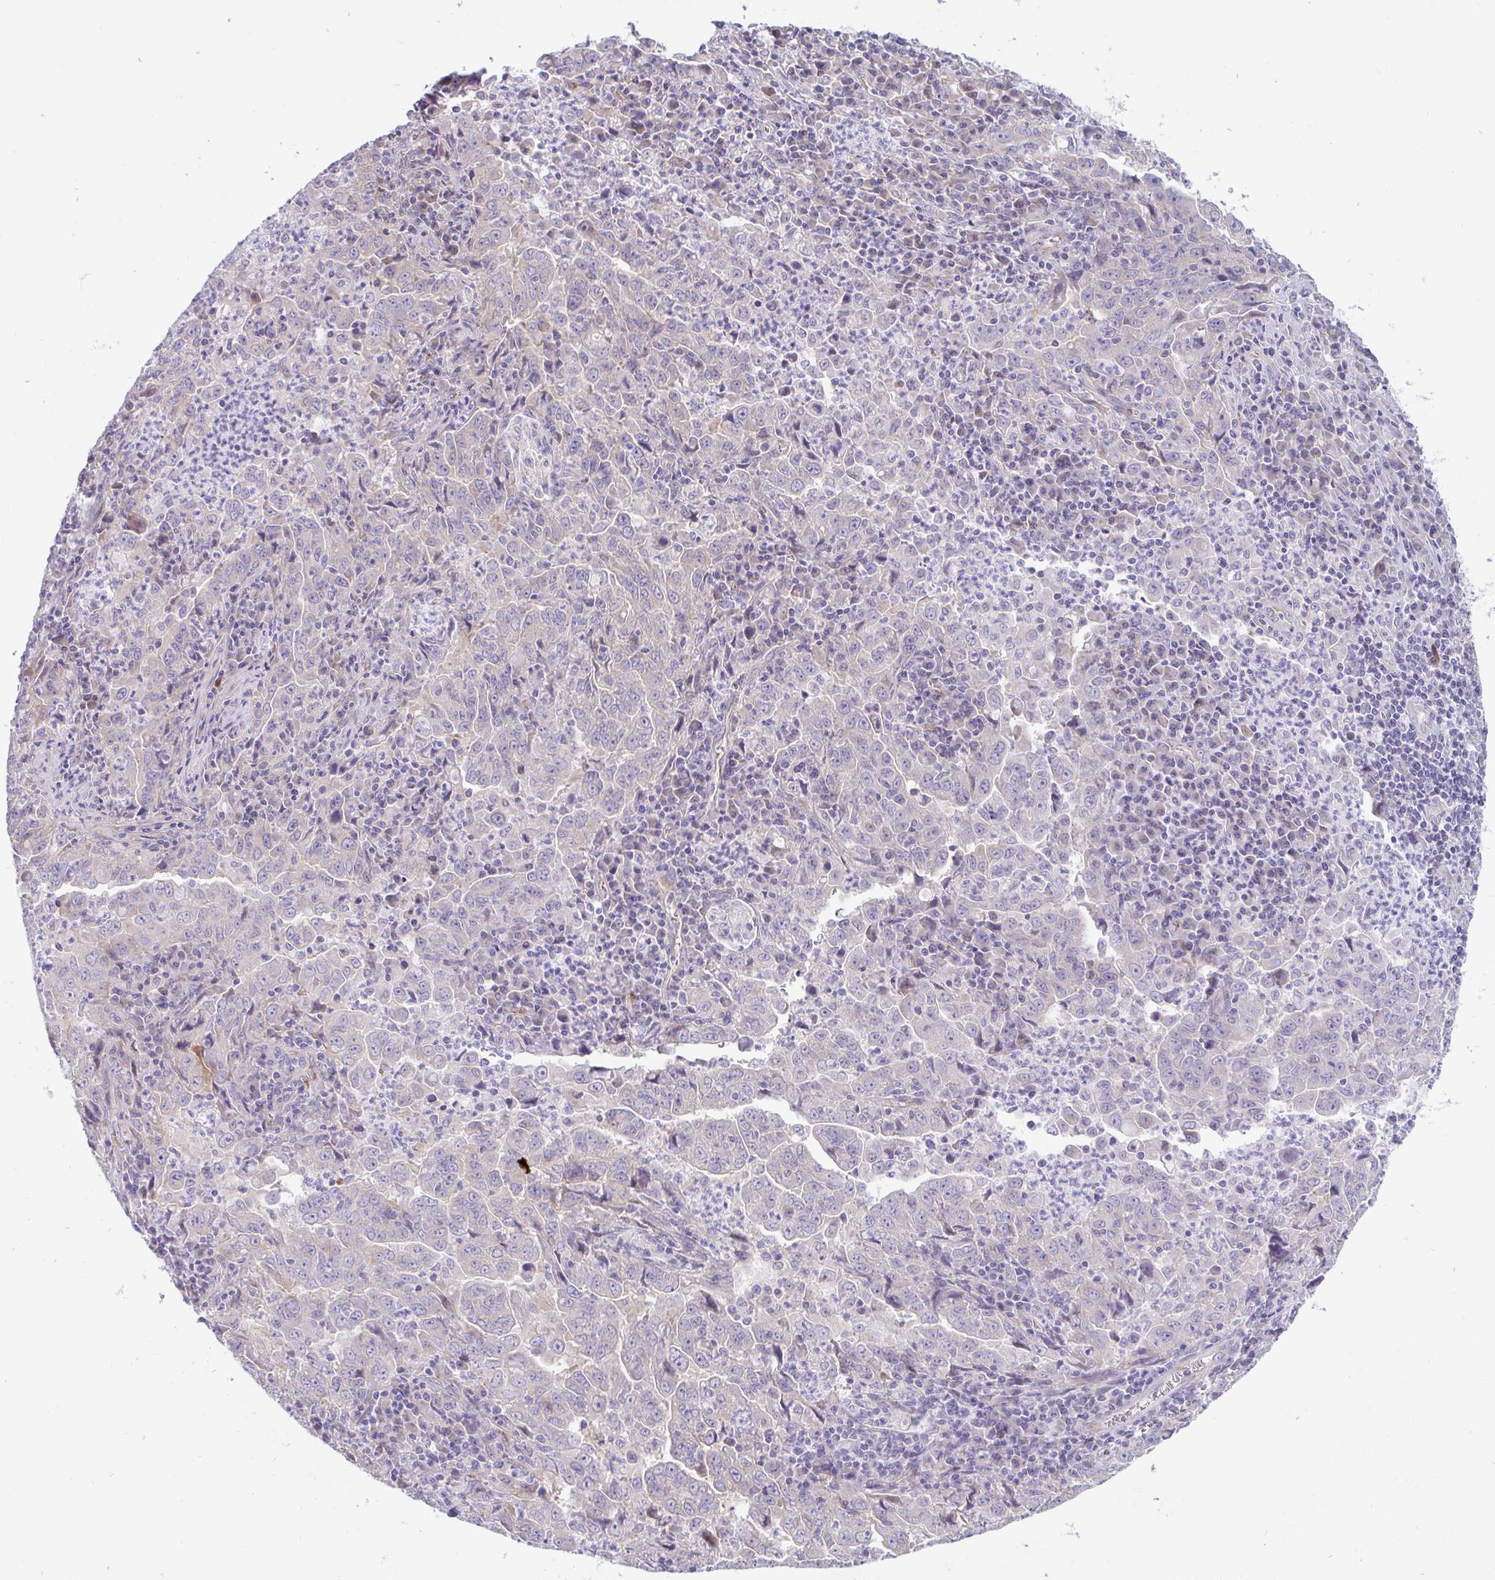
{"staining": {"intensity": "negative", "quantity": "none", "location": "none"}, "tissue": "lung cancer", "cell_type": "Tumor cells", "image_type": "cancer", "snomed": [{"axis": "morphology", "description": "Adenocarcinoma, NOS"}, {"axis": "topography", "description": "Lung"}], "caption": "DAB (3,3'-diaminobenzidine) immunohistochemical staining of human lung cancer (adenocarcinoma) exhibits no significant staining in tumor cells.", "gene": "IL37", "patient": {"sex": "male", "age": 67}}